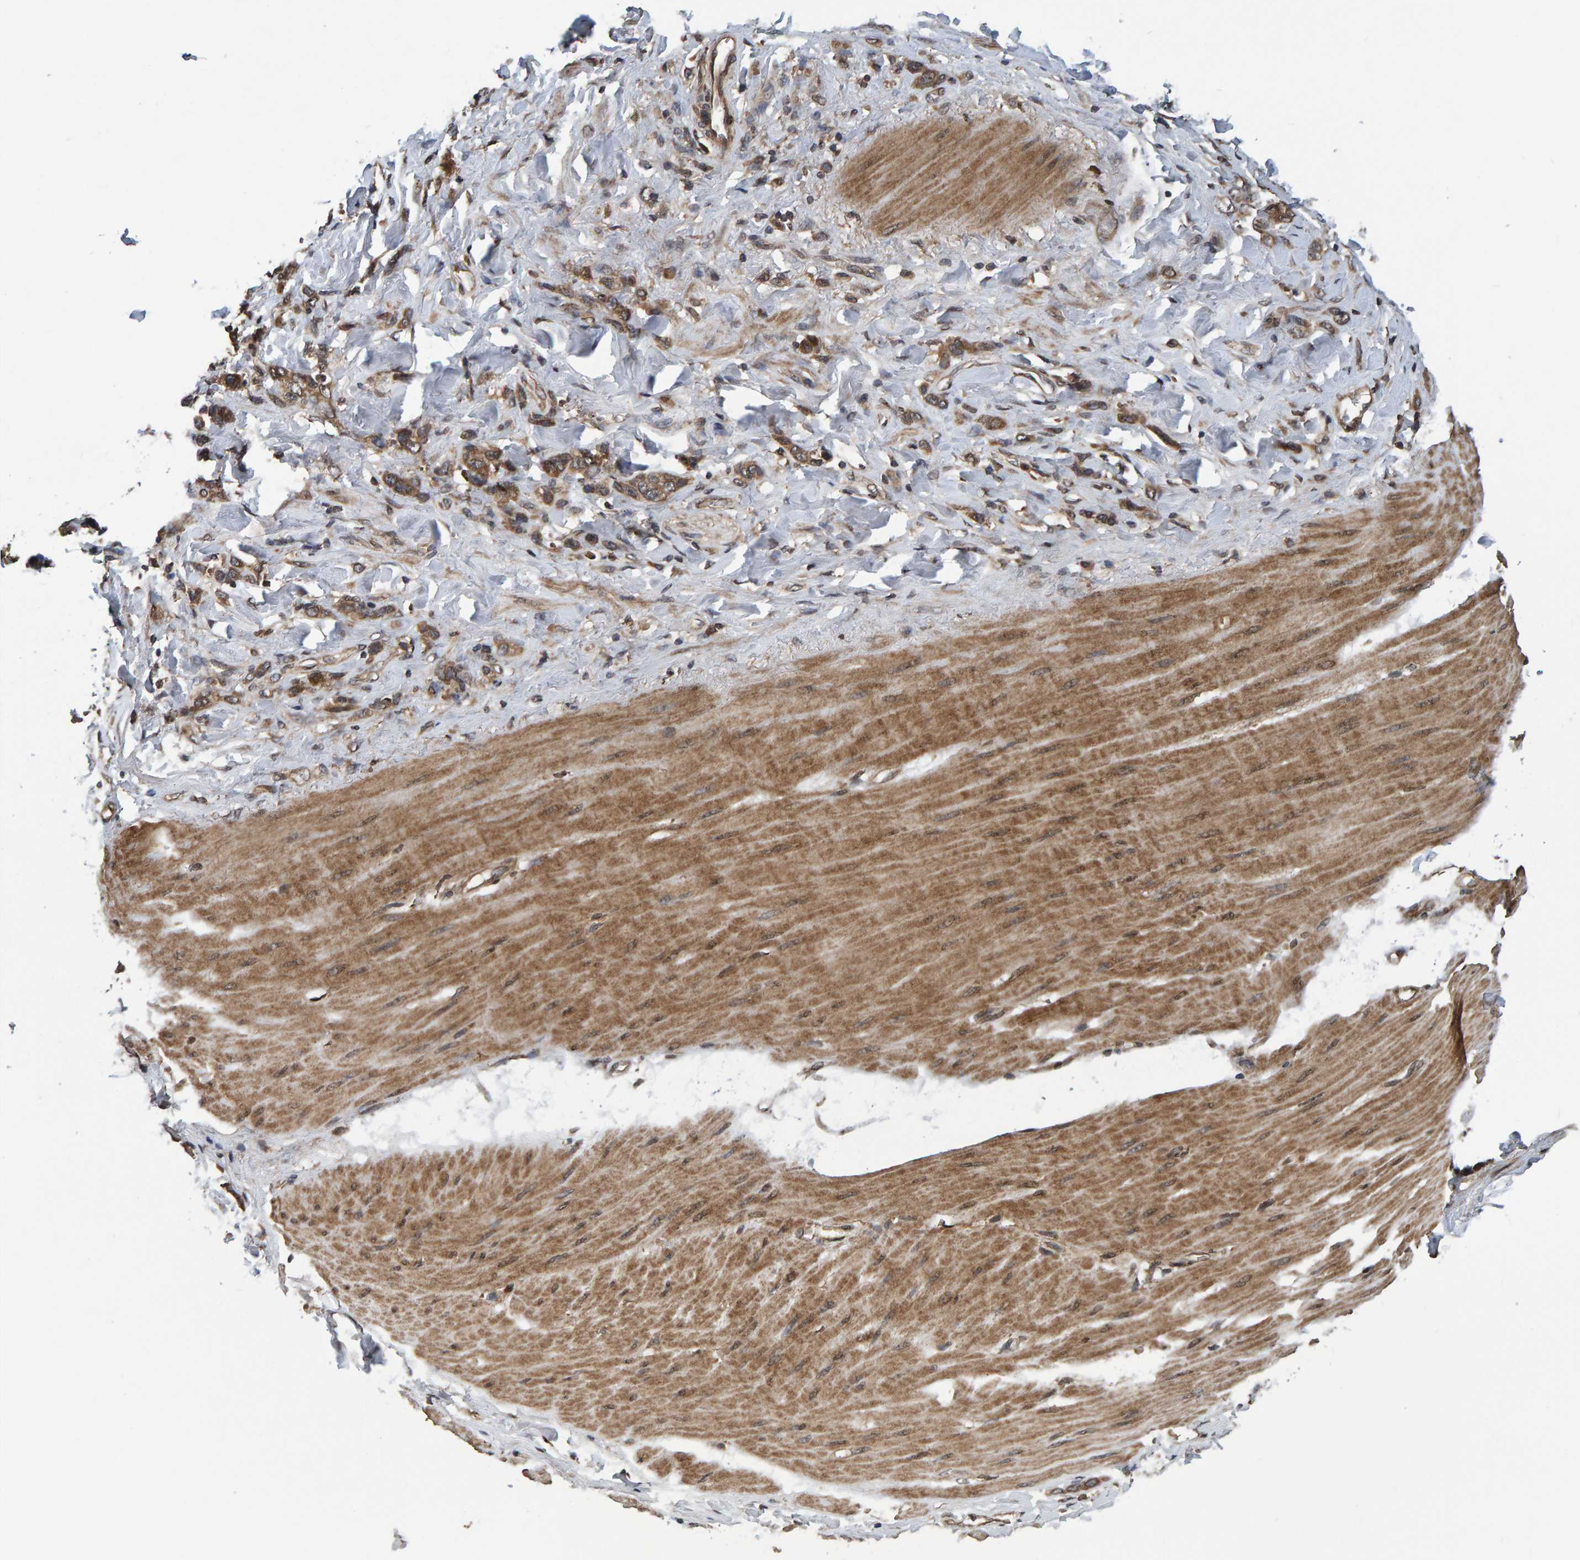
{"staining": {"intensity": "moderate", "quantity": ">75%", "location": "cytoplasmic/membranous"}, "tissue": "stomach cancer", "cell_type": "Tumor cells", "image_type": "cancer", "snomed": [{"axis": "morphology", "description": "Normal tissue, NOS"}, {"axis": "morphology", "description": "Adenocarcinoma, NOS"}, {"axis": "topography", "description": "Stomach"}], "caption": "A medium amount of moderate cytoplasmic/membranous staining is identified in approximately >75% of tumor cells in stomach cancer (adenocarcinoma) tissue.", "gene": "GAB2", "patient": {"sex": "male", "age": 82}}